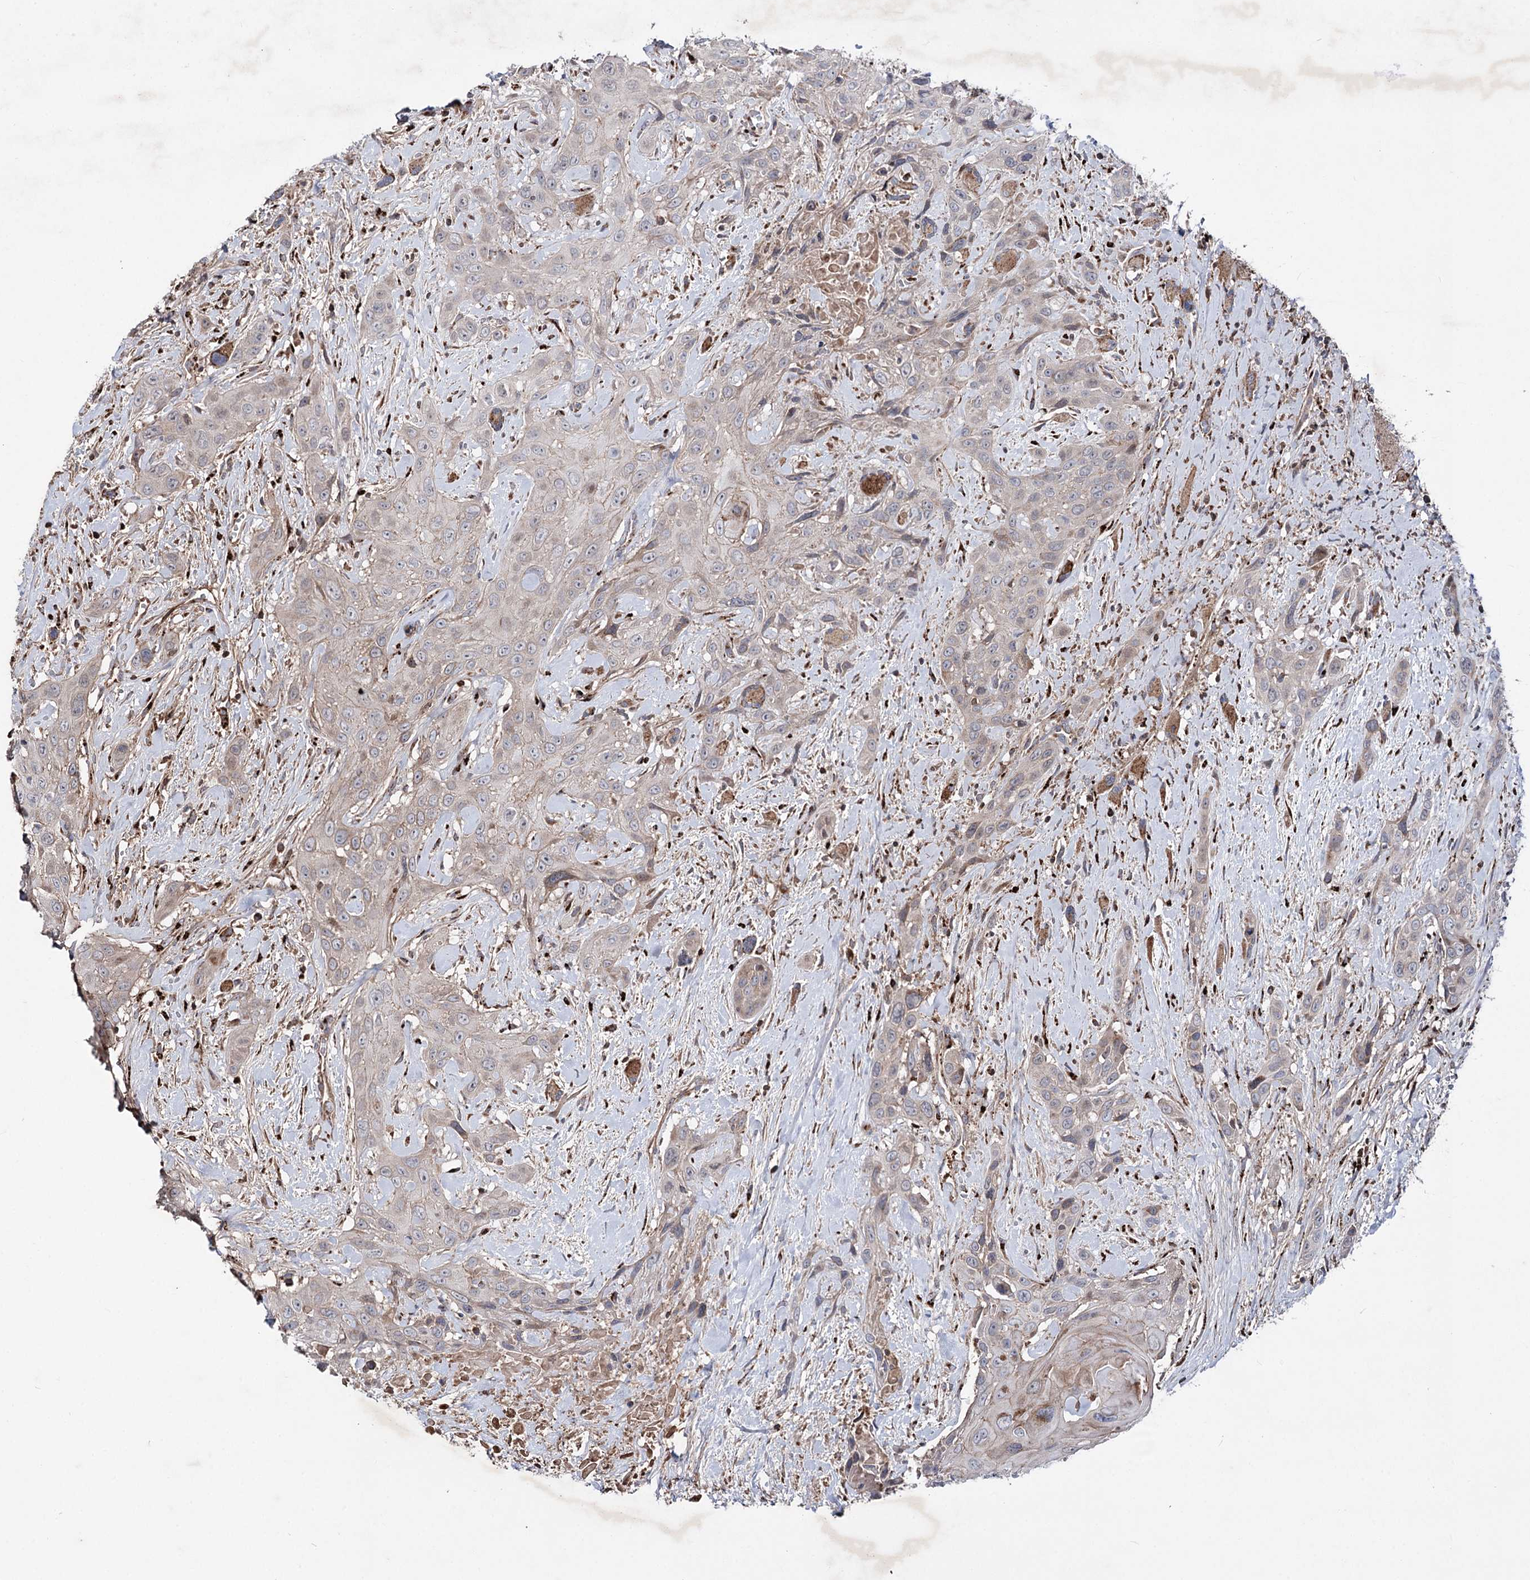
{"staining": {"intensity": "negative", "quantity": "none", "location": "none"}, "tissue": "head and neck cancer", "cell_type": "Tumor cells", "image_type": "cancer", "snomed": [{"axis": "morphology", "description": "Squamous cell carcinoma, NOS"}, {"axis": "topography", "description": "Head-Neck"}], "caption": "Immunohistochemical staining of human head and neck cancer (squamous cell carcinoma) displays no significant staining in tumor cells.", "gene": "ARHGAP20", "patient": {"sex": "male", "age": 81}}